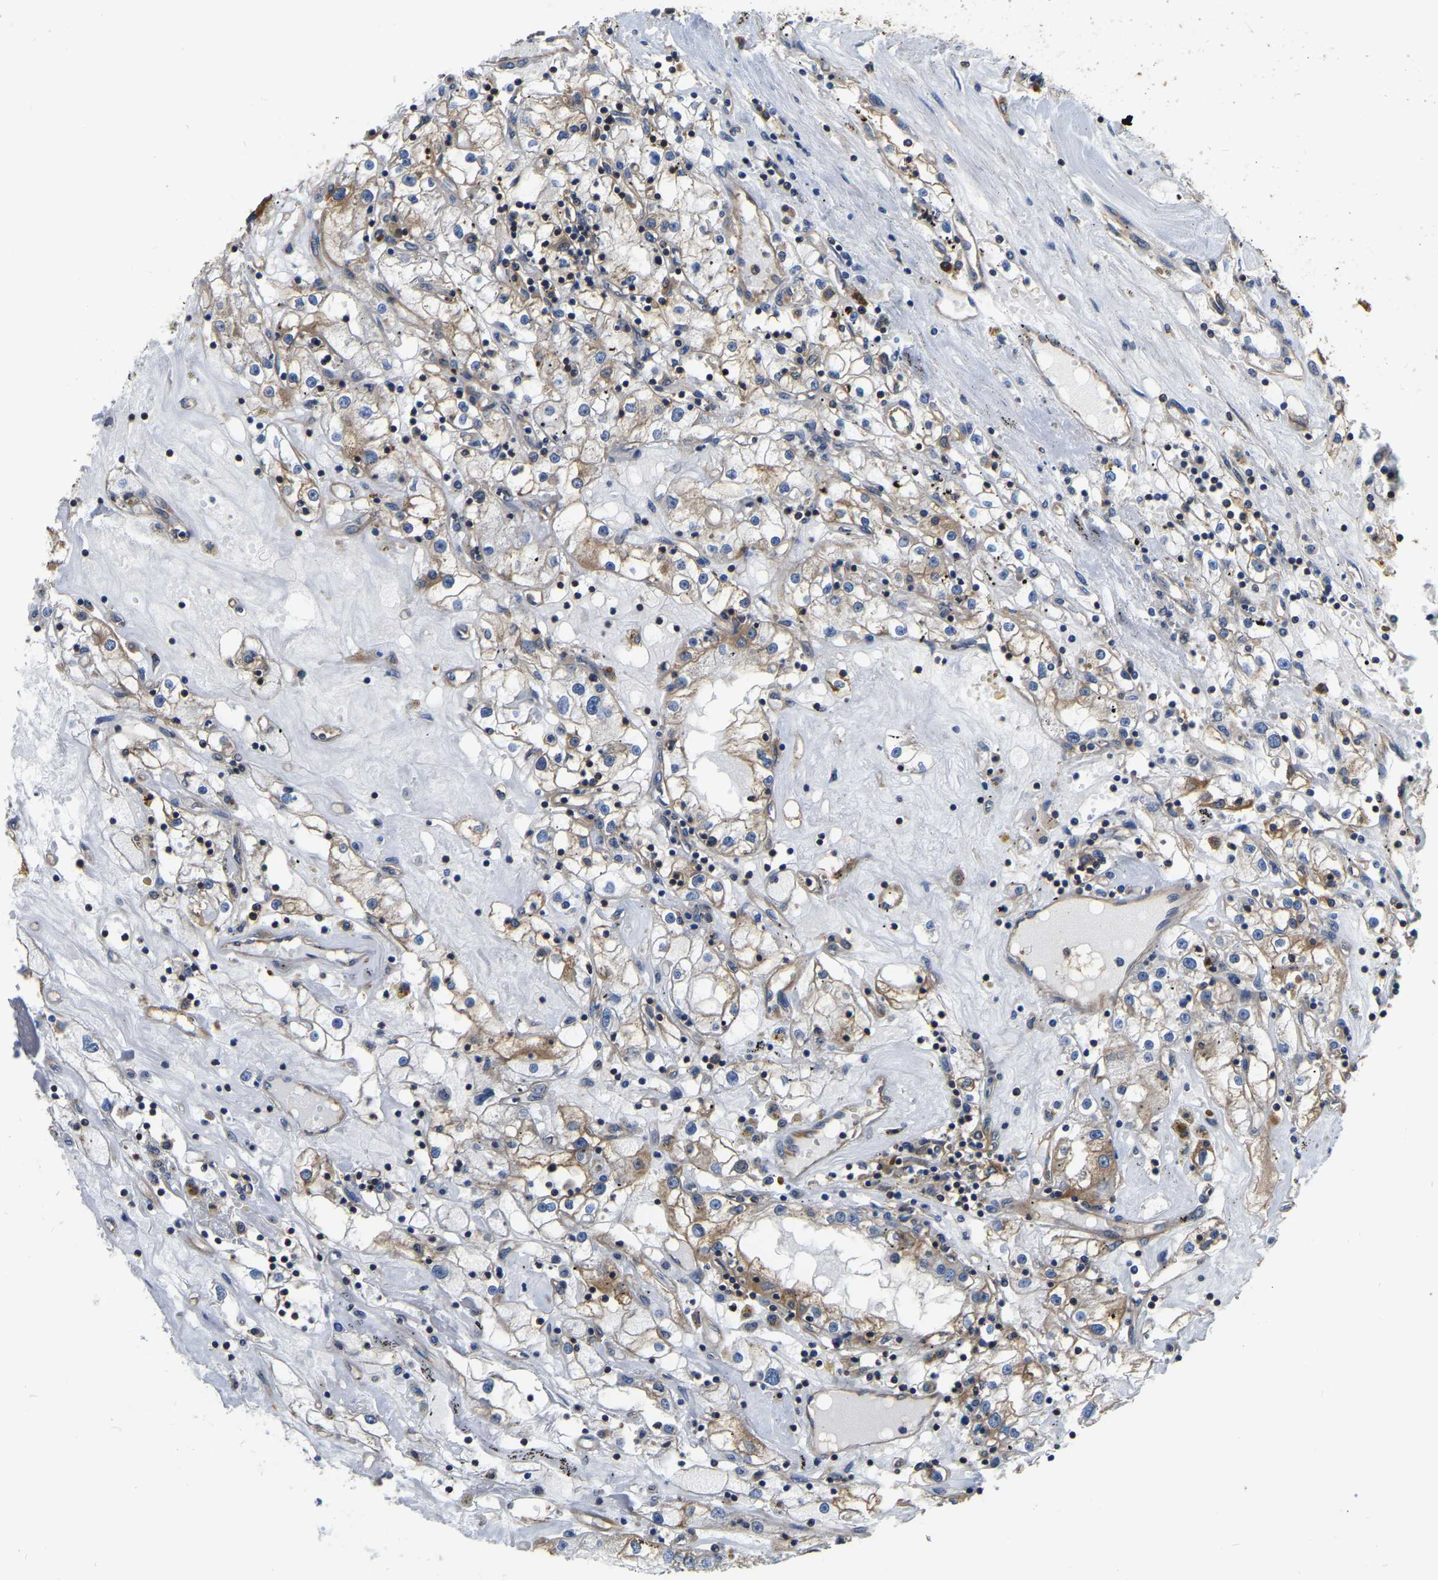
{"staining": {"intensity": "moderate", "quantity": ">75%", "location": "cytoplasmic/membranous"}, "tissue": "renal cancer", "cell_type": "Tumor cells", "image_type": "cancer", "snomed": [{"axis": "morphology", "description": "Adenocarcinoma, NOS"}, {"axis": "topography", "description": "Kidney"}], "caption": "This micrograph shows IHC staining of renal cancer (adenocarcinoma), with medium moderate cytoplasmic/membranous positivity in about >75% of tumor cells.", "gene": "GARS1", "patient": {"sex": "male", "age": 56}}